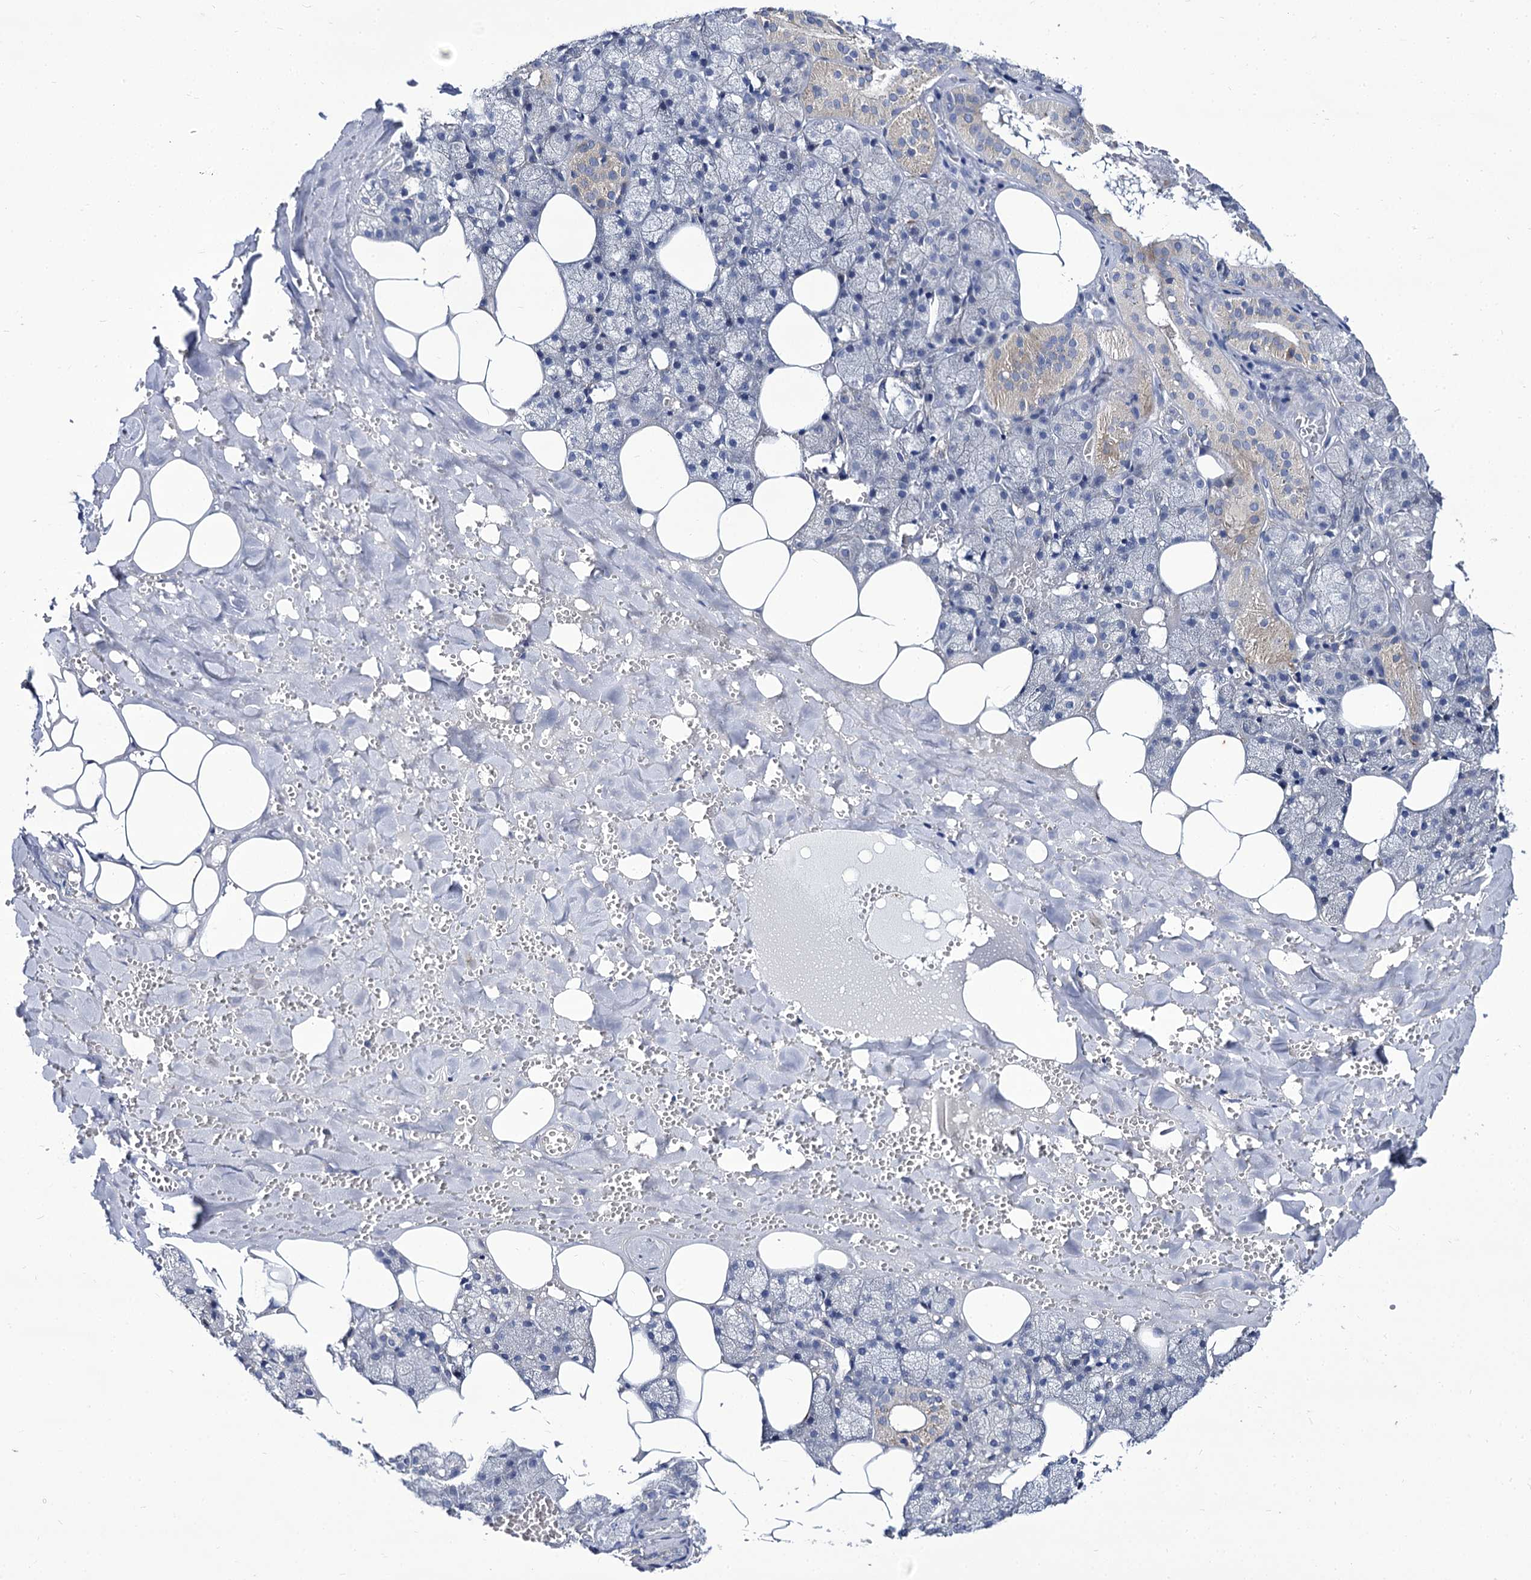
{"staining": {"intensity": "weak", "quantity": "<25%", "location": "cytoplasmic/membranous"}, "tissue": "salivary gland", "cell_type": "Glandular cells", "image_type": "normal", "snomed": [{"axis": "morphology", "description": "Normal tissue, NOS"}, {"axis": "topography", "description": "Salivary gland"}], "caption": "Immunohistochemical staining of unremarkable human salivary gland exhibits no significant positivity in glandular cells. (DAB immunohistochemistry, high magnification).", "gene": "PANX2", "patient": {"sex": "male", "age": 62}}